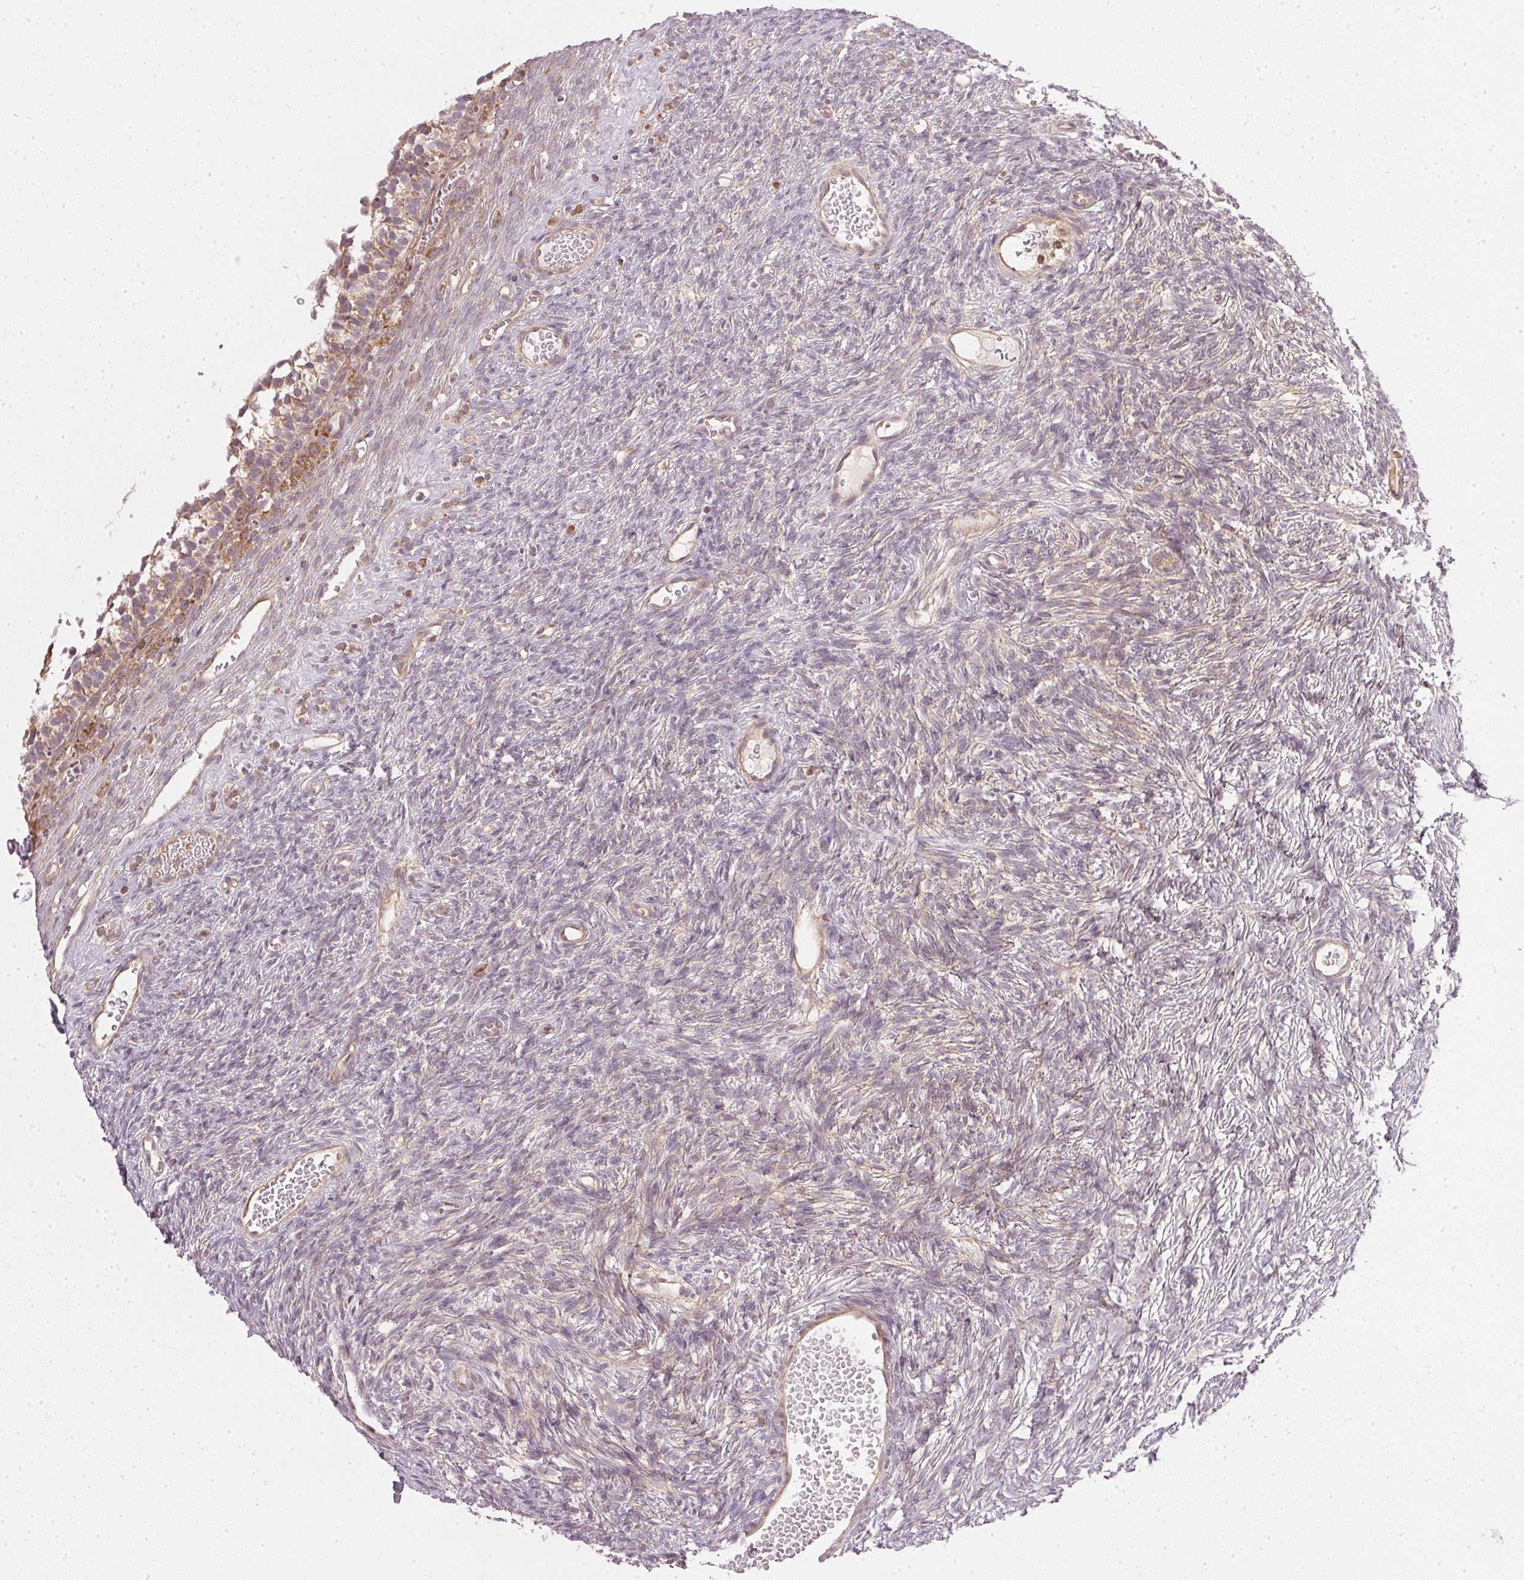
{"staining": {"intensity": "weak", "quantity": "25%-75%", "location": "cytoplasmic/membranous"}, "tissue": "ovary", "cell_type": "Ovarian stroma cells", "image_type": "normal", "snomed": [{"axis": "morphology", "description": "Normal tissue, NOS"}, {"axis": "topography", "description": "Ovary"}], "caption": "Immunohistochemistry (IHC) (DAB (3,3'-diaminobenzidine)) staining of normal ovary demonstrates weak cytoplasmic/membranous protein positivity in about 25%-75% of ovarian stroma cells. The protein of interest is stained brown, and the nuclei are stained in blue (DAB (3,3'-diaminobenzidine) IHC with brightfield microscopy, high magnification).", "gene": "NADK2", "patient": {"sex": "female", "age": 34}}